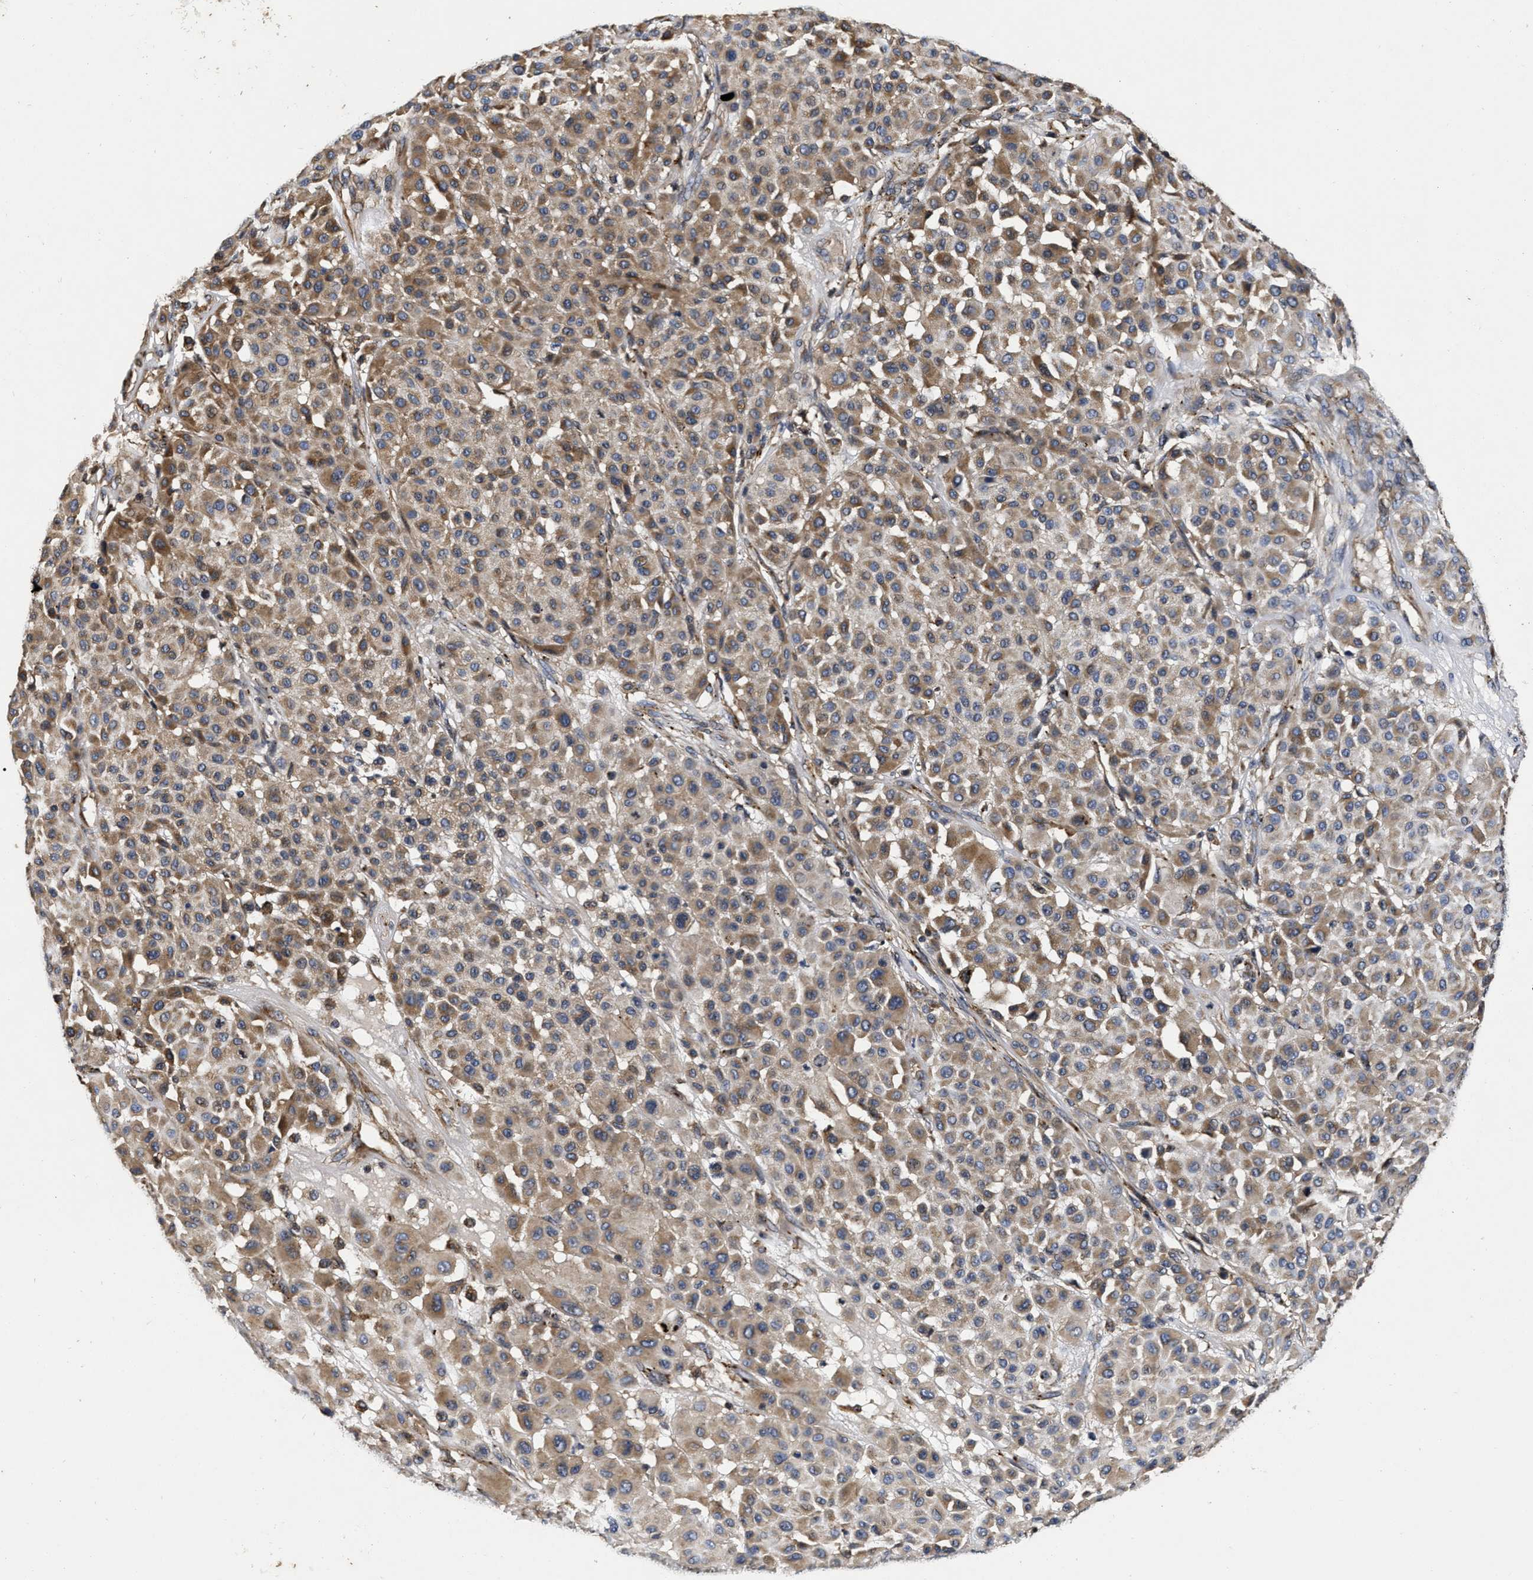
{"staining": {"intensity": "moderate", "quantity": "25%-75%", "location": "cytoplasmic/membranous"}, "tissue": "melanoma", "cell_type": "Tumor cells", "image_type": "cancer", "snomed": [{"axis": "morphology", "description": "Malignant melanoma, Metastatic site"}, {"axis": "topography", "description": "Soft tissue"}], "caption": "The micrograph demonstrates immunohistochemical staining of malignant melanoma (metastatic site). There is moderate cytoplasmic/membranous positivity is appreciated in about 25%-75% of tumor cells. The protein of interest is stained brown, and the nuclei are stained in blue (DAB (3,3'-diaminobenzidine) IHC with brightfield microscopy, high magnification).", "gene": "ABCG8", "patient": {"sex": "male", "age": 41}}